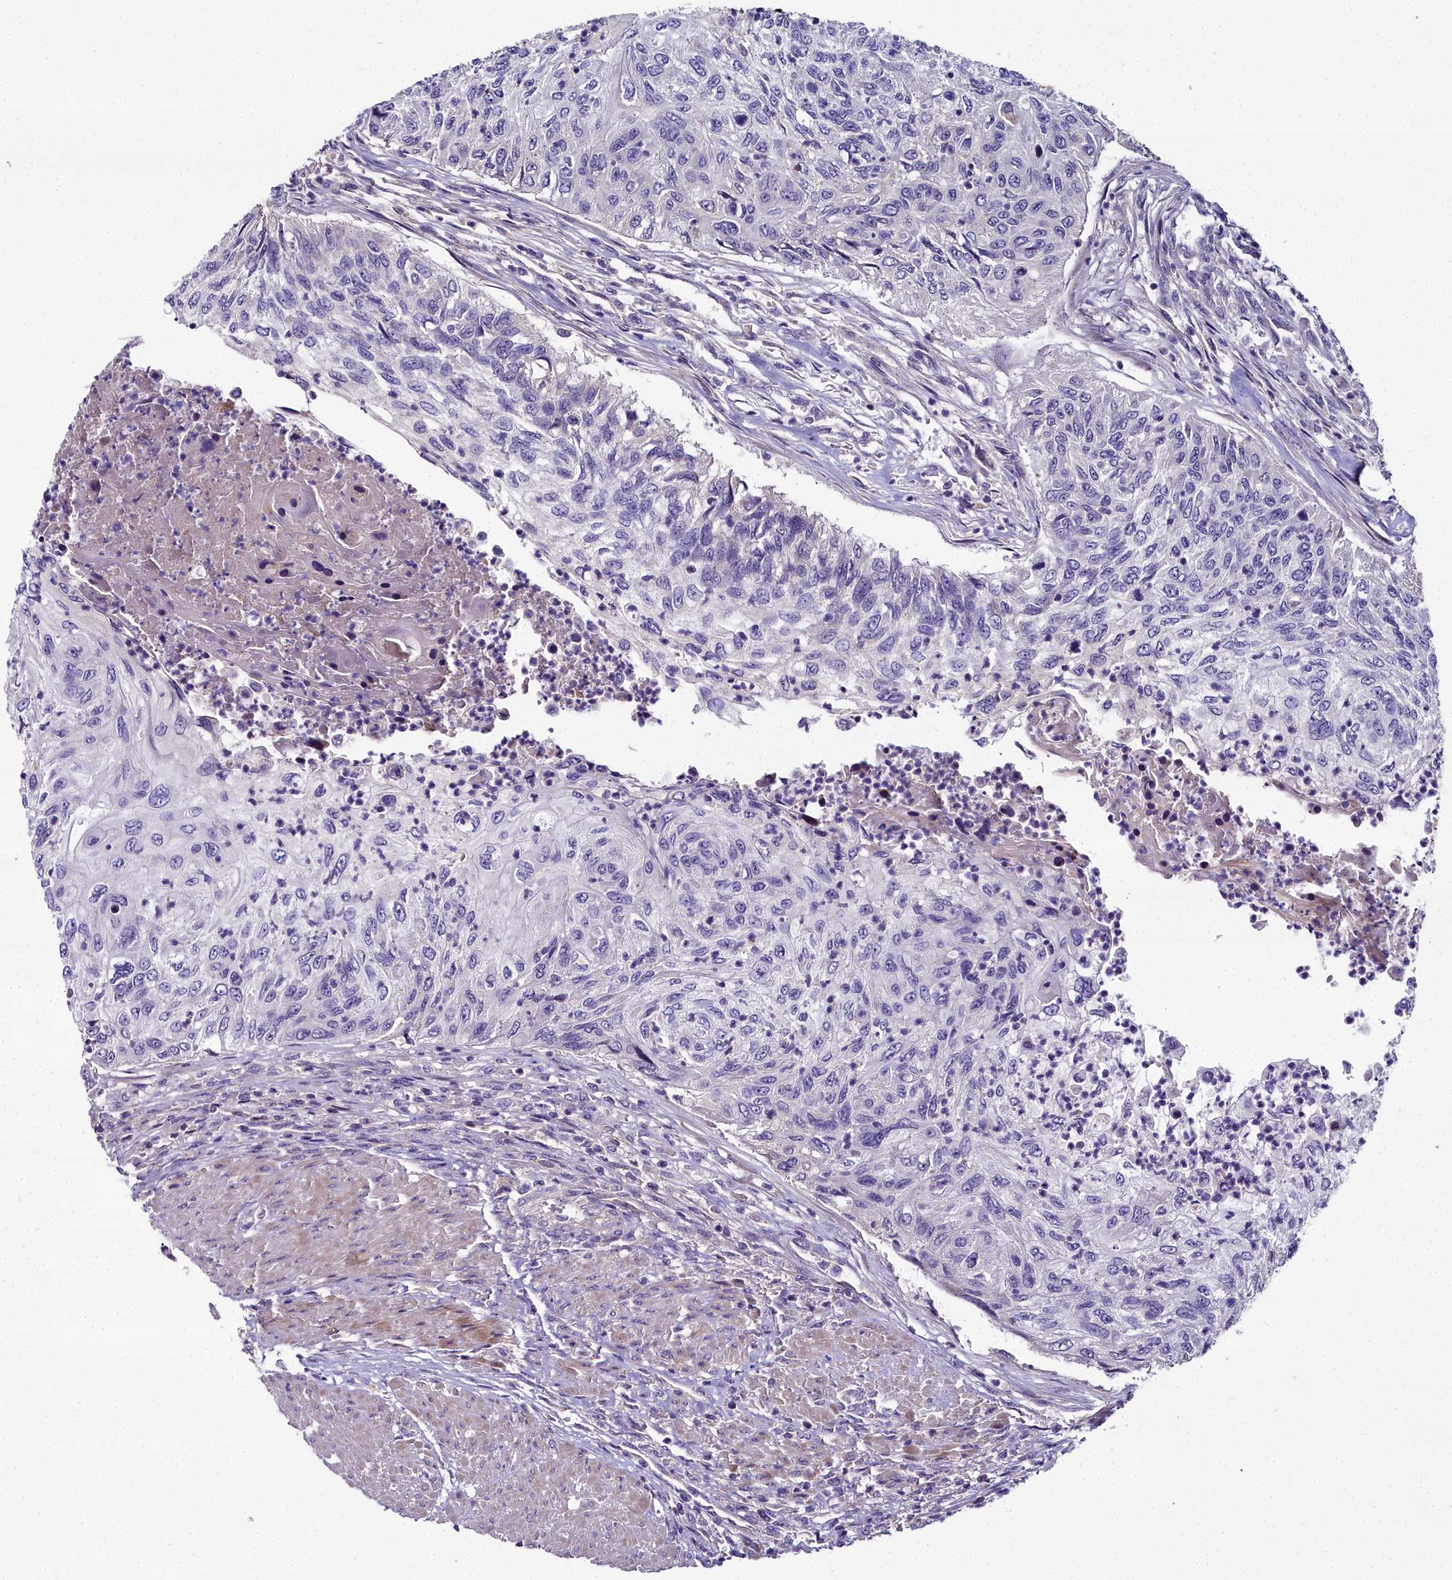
{"staining": {"intensity": "negative", "quantity": "none", "location": "none"}, "tissue": "urothelial cancer", "cell_type": "Tumor cells", "image_type": "cancer", "snomed": [{"axis": "morphology", "description": "Urothelial carcinoma, High grade"}, {"axis": "topography", "description": "Urinary bladder"}], "caption": "There is no significant staining in tumor cells of urothelial cancer.", "gene": "NT5M", "patient": {"sex": "female", "age": 60}}